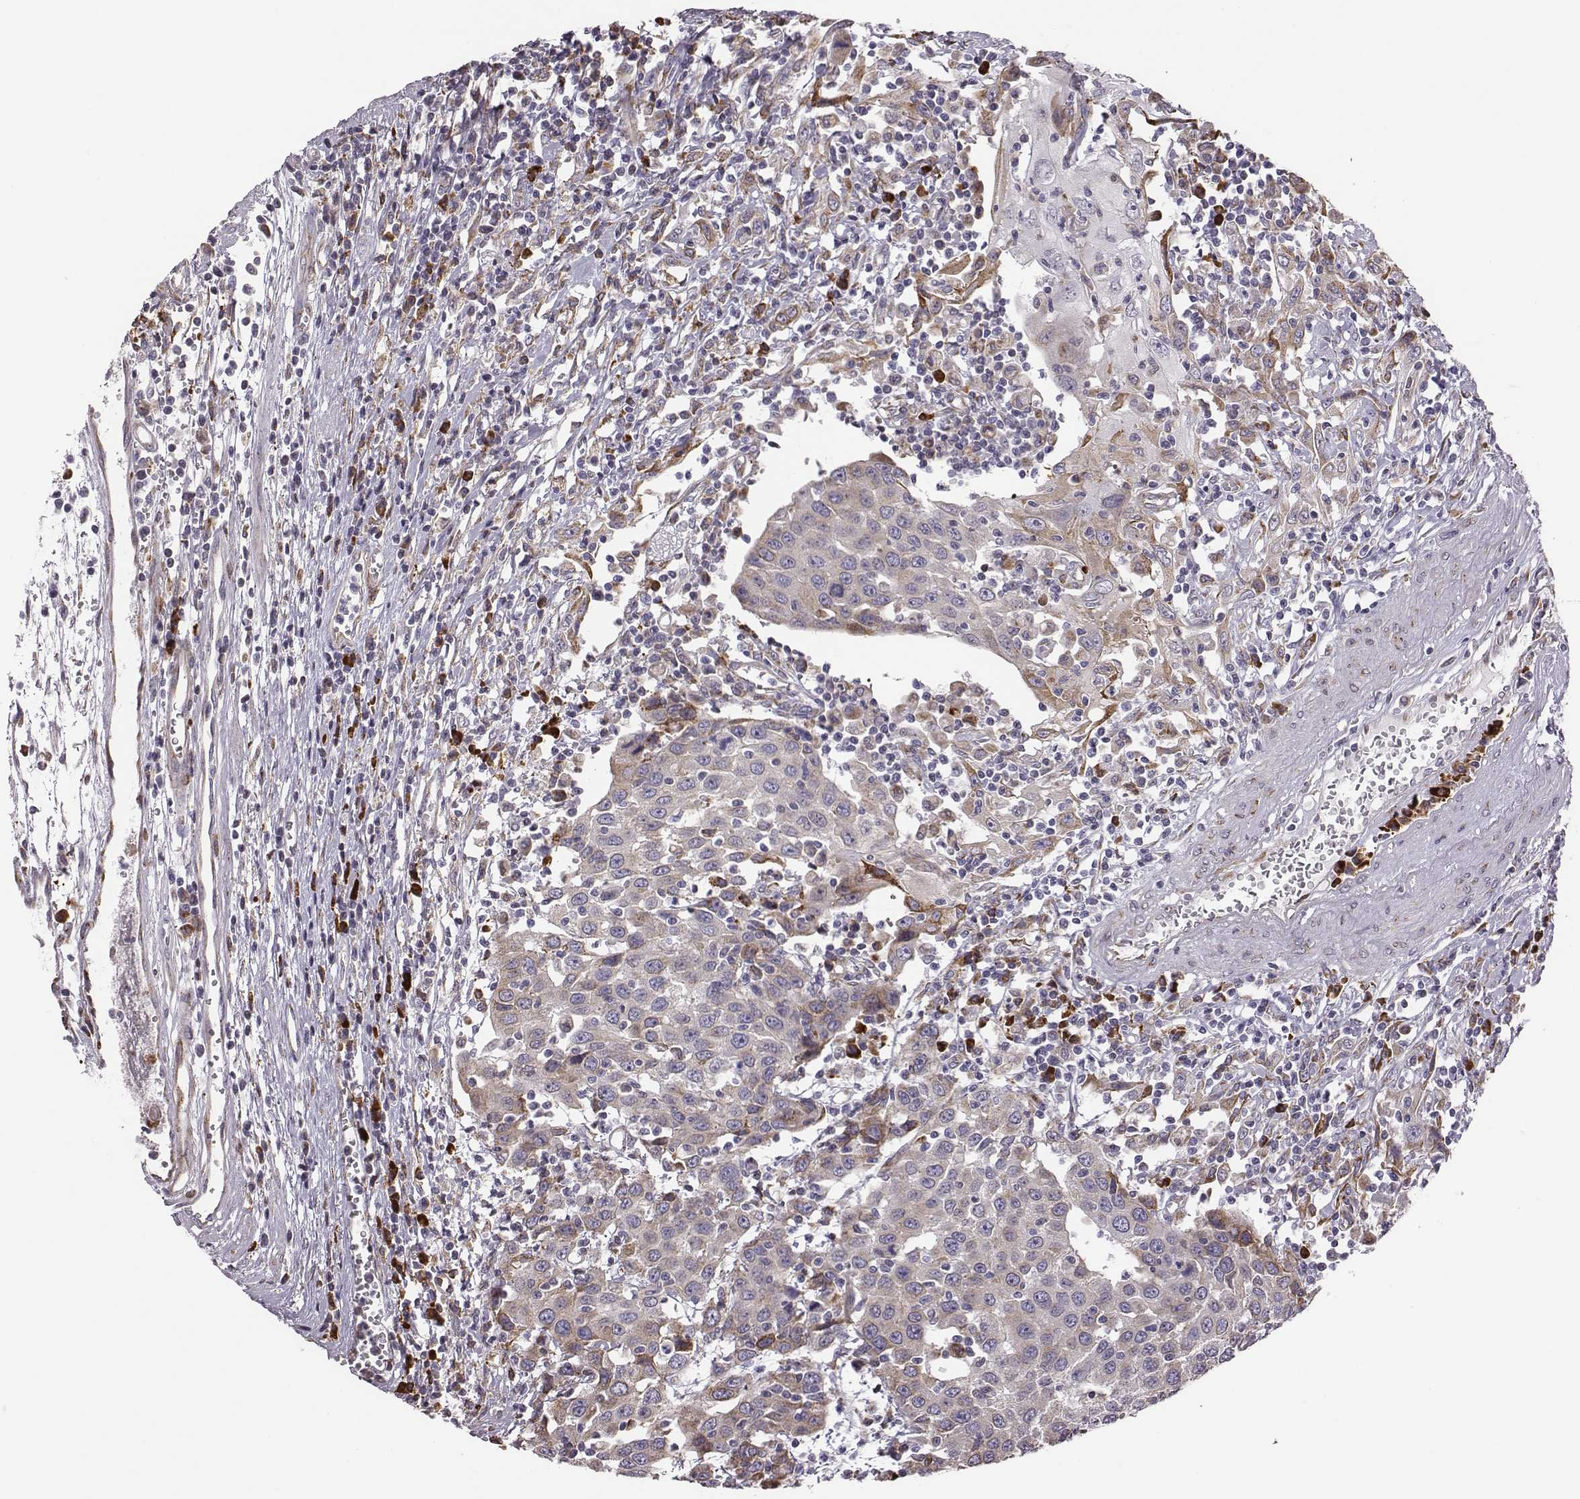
{"staining": {"intensity": "moderate", "quantity": "25%-75%", "location": "cytoplasmic/membranous"}, "tissue": "urothelial cancer", "cell_type": "Tumor cells", "image_type": "cancer", "snomed": [{"axis": "morphology", "description": "Urothelial carcinoma, High grade"}, {"axis": "topography", "description": "Urinary bladder"}], "caption": "Immunohistochemistry (IHC) image of neoplastic tissue: high-grade urothelial carcinoma stained using immunohistochemistry (IHC) exhibits medium levels of moderate protein expression localized specifically in the cytoplasmic/membranous of tumor cells, appearing as a cytoplasmic/membranous brown color.", "gene": "SELENOI", "patient": {"sex": "female", "age": 85}}